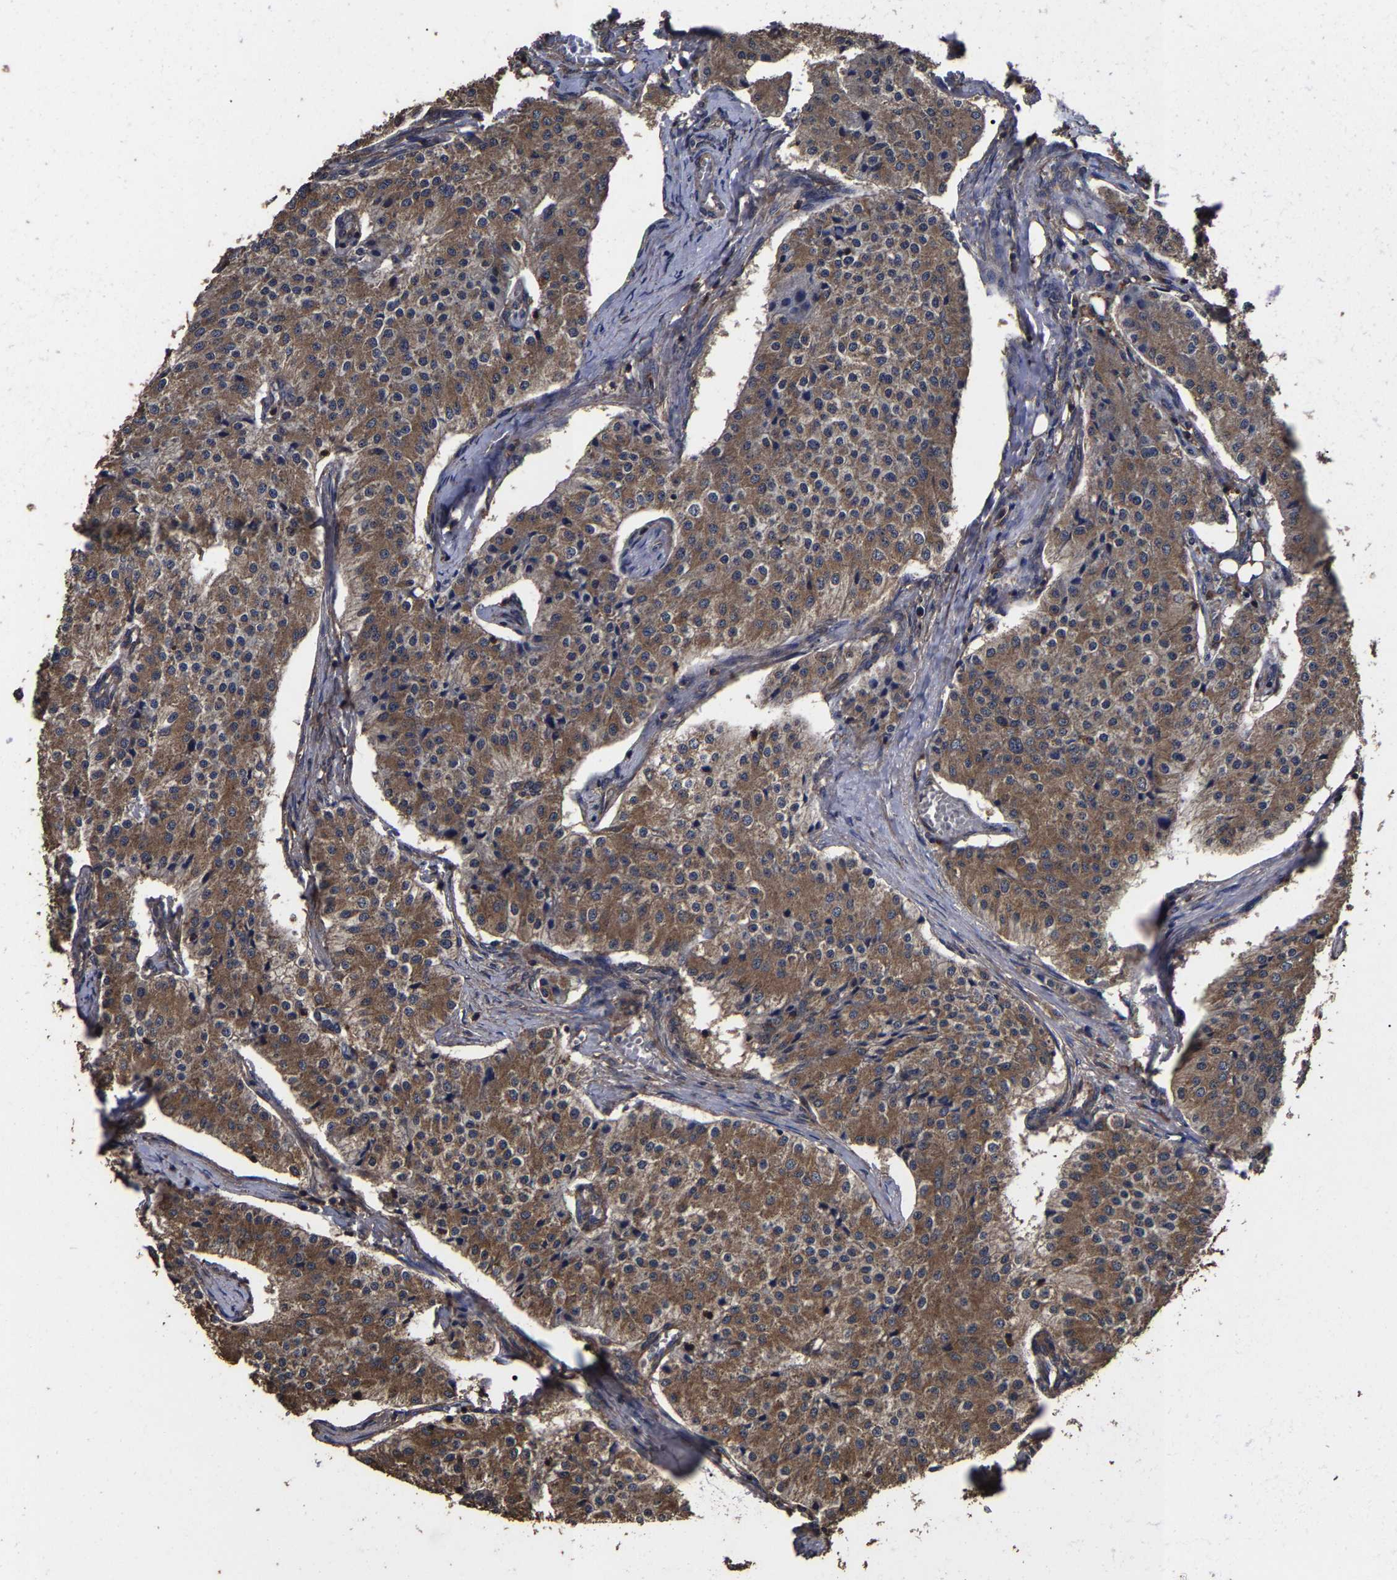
{"staining": {"intensity": "moderate", "quantity": ">75%", "location": "cytoplasmic/membranous"}, "tissue": "carcinoid", "cell_type": "Tumor cells", "image_type": "cancer", "snomed": [{"axis": "morphology", "description": "Carcinoid, malignant, NOS"}, {"axis": "topography", "description": "Colon"}], "caption": "The photomicrograph displays a brown stain indicating the presence of a protein in the cytoplasmic/membranous of tumor cells in carcinoid.", "gene": "ITCH", "patient": {"sex": "female", "age": 52}}